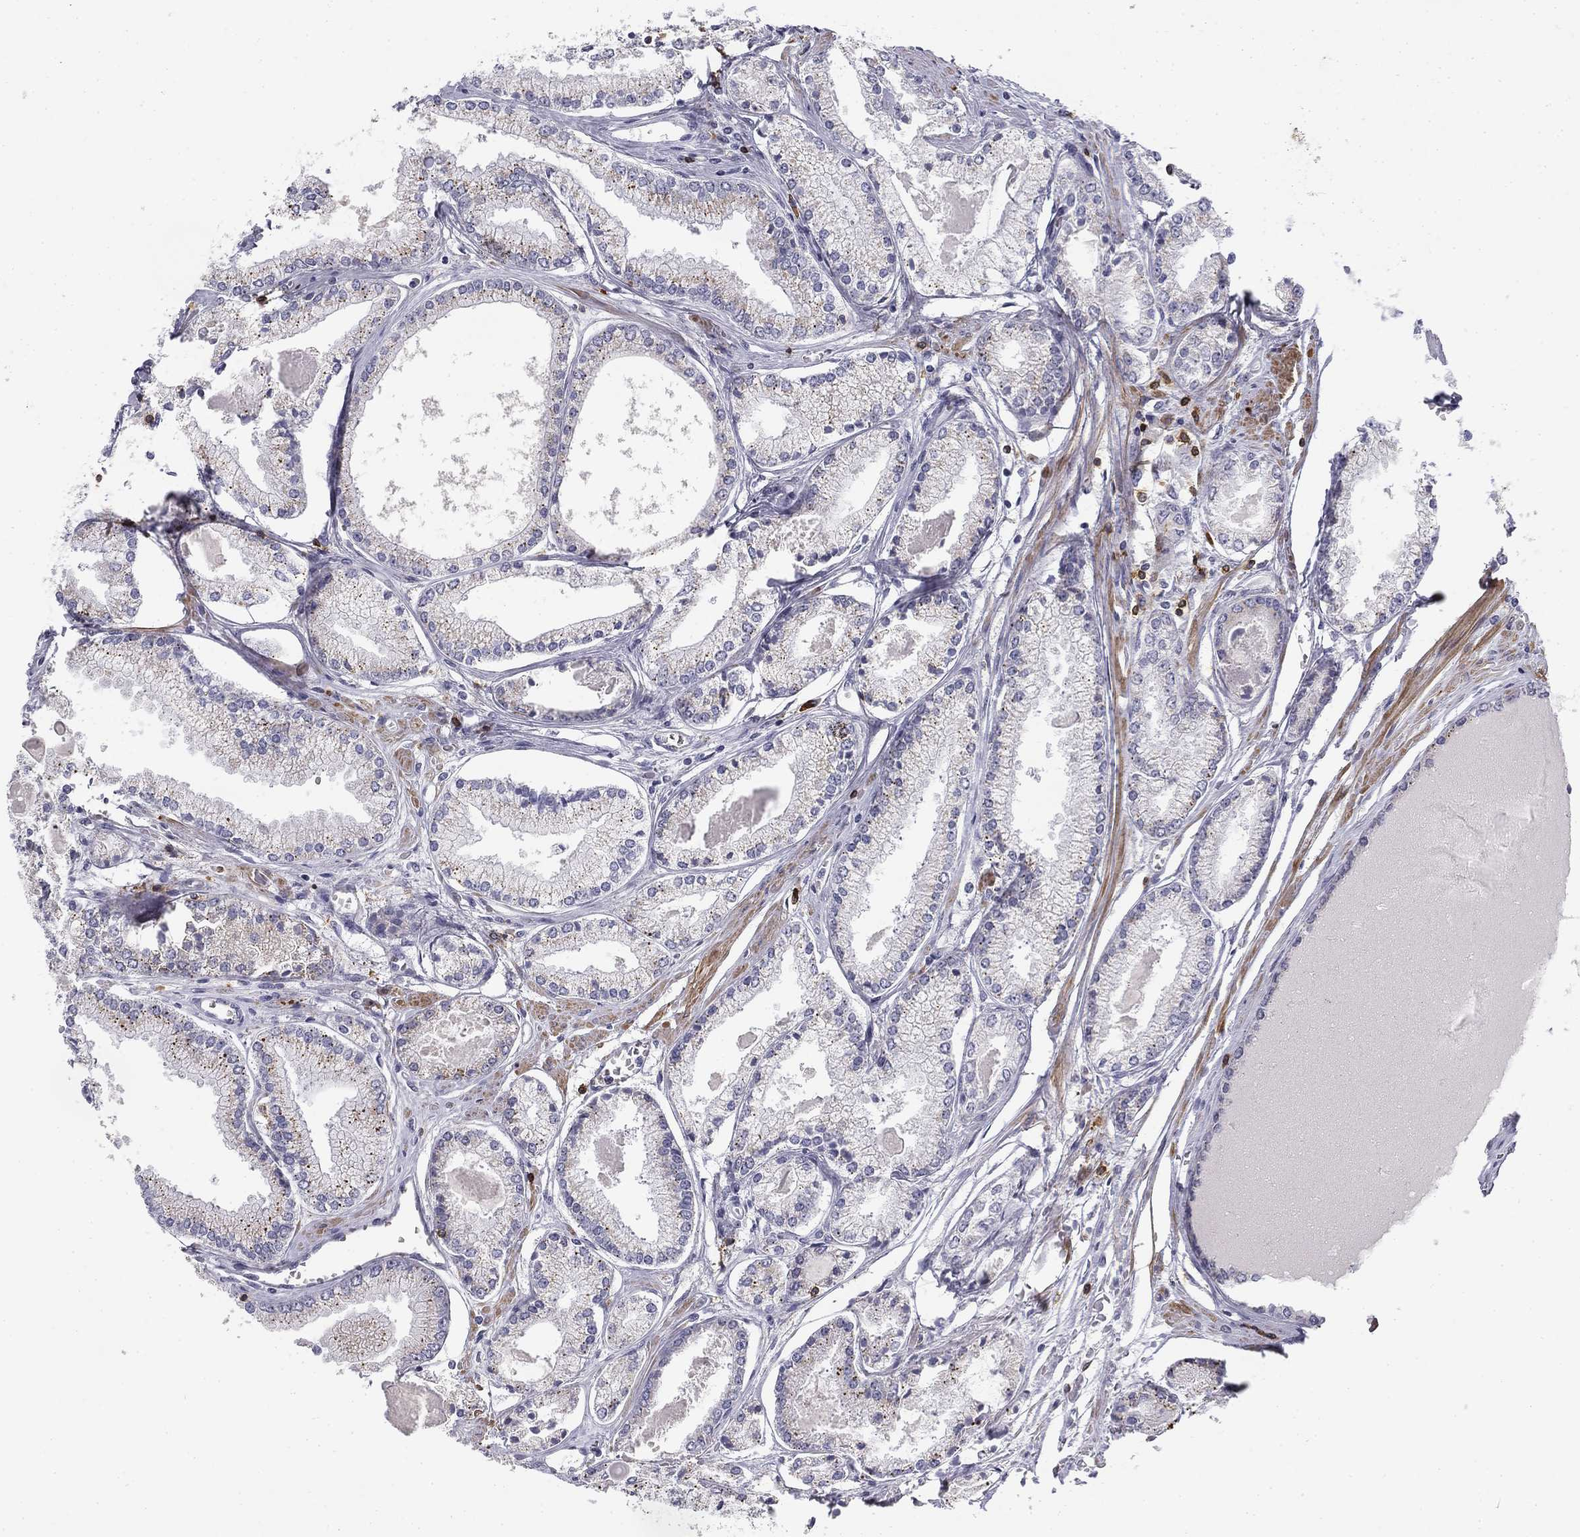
{"staining": {"intensity": "moderate", "quantity": "<25%", "location": "cytoplasmic/membranous"}, "tissue": "prostate cancer", "cell_type": "Tumor cells", "image_type": "cancer", "snomed": [{"axis": "morphology", "description": "Adenocarcinoma, NOS"}, {"axis": "topography", "description": "Prostate"}], "caption": "Immunohistochemical staining of prostate cancer demonstrates low levels of moderate cytoplasmic/membranous expression in about <25% of tumor cells.", "gene": "TRAT1", "patient": {"sex": "male", "age": 72}}